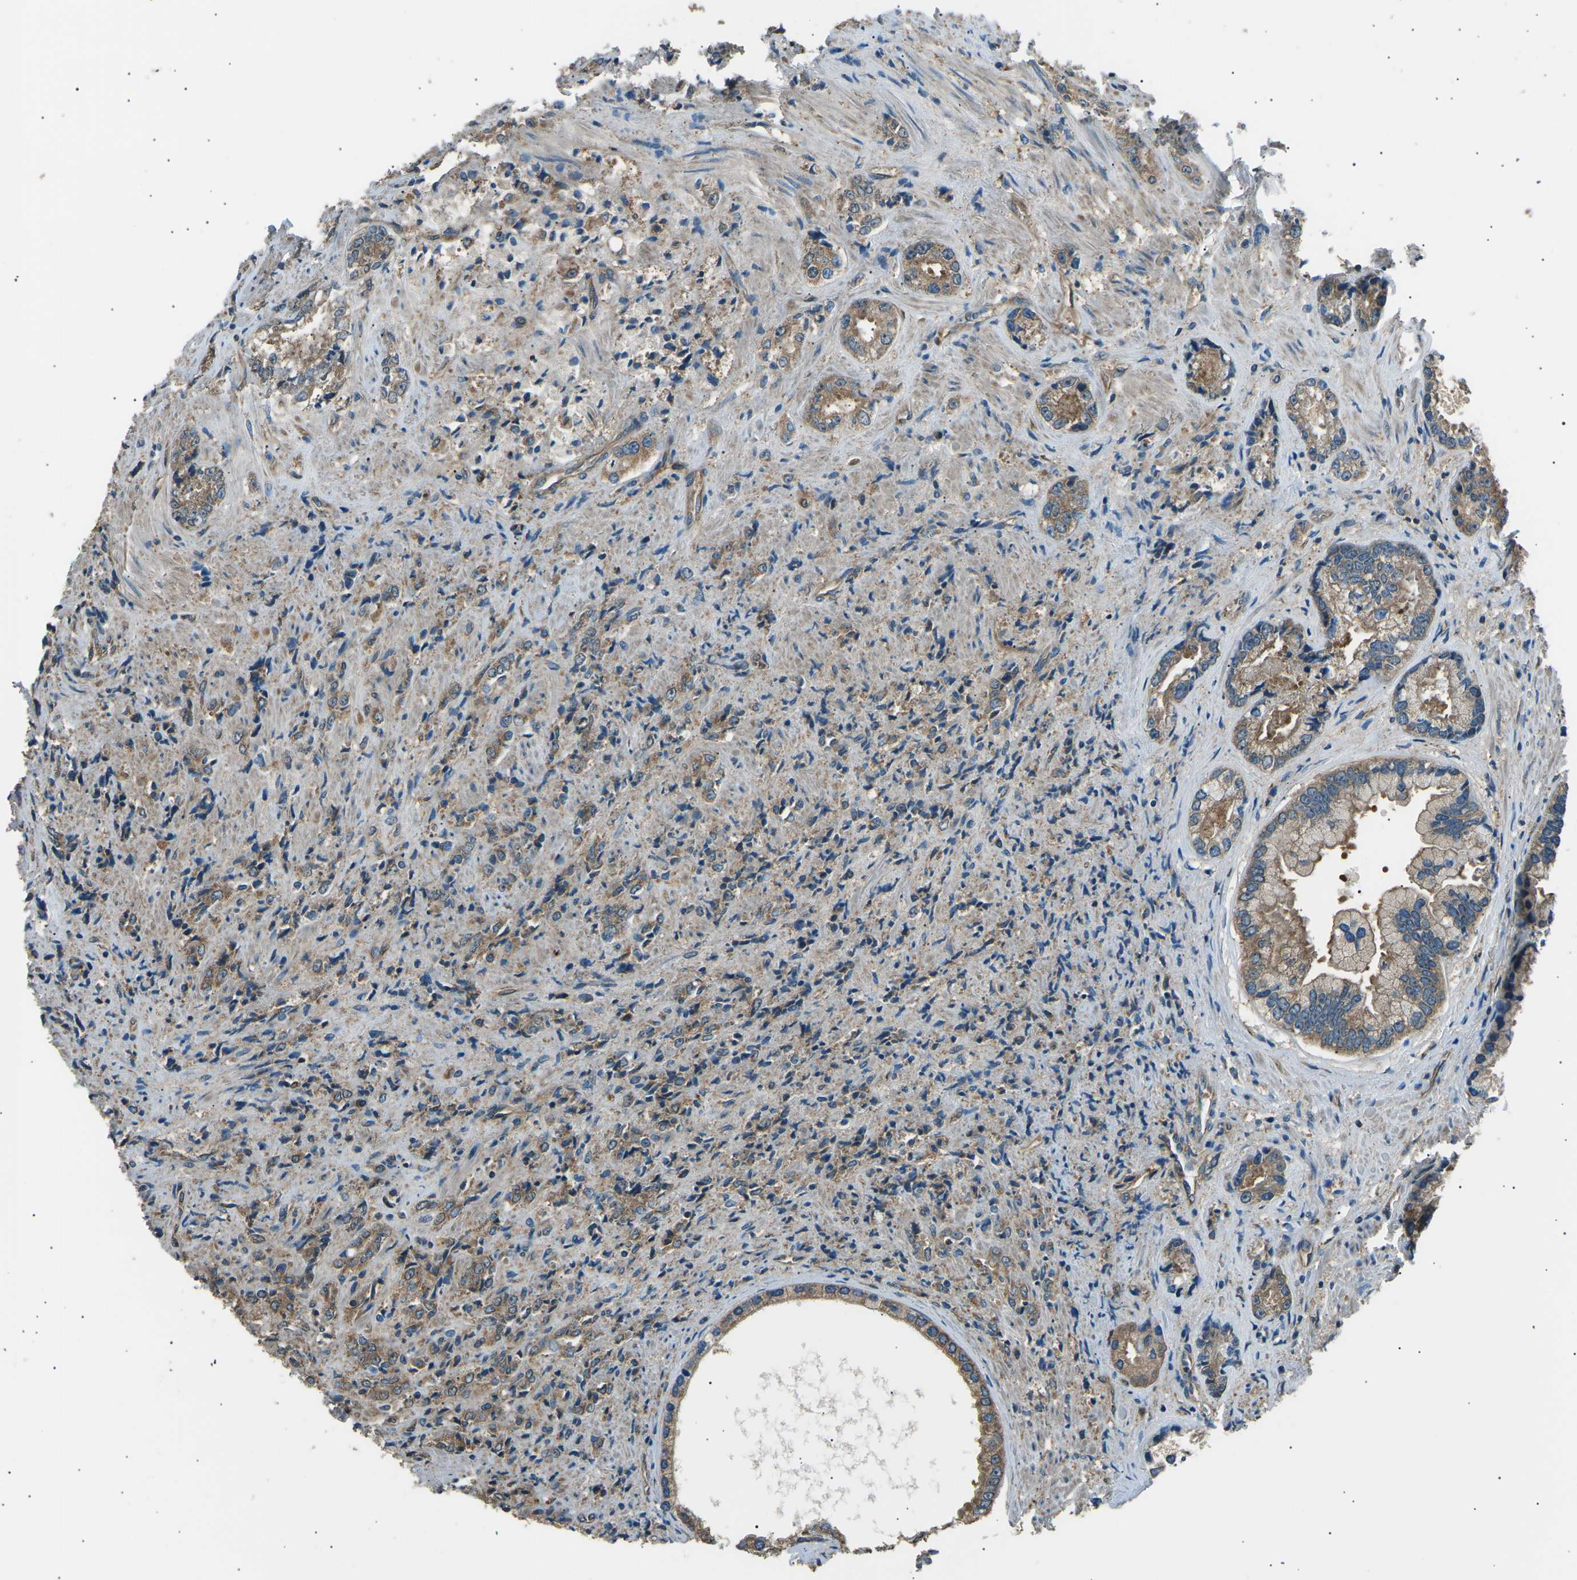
{"staining": {"intensity": "moderate", "quantity": "25%-75%", "location": "cytoplasmic/membranous"}, "tissue": "prostate cancer", "cell_type": "Tumor cells", "image_type": "cancer", "snomed": [{"axis": "morphology", "description": "Adenocarcinoma, High grade"}, {"axis": "topography", "description": "Prostate"}], "caption": "Immunohistochemistry (DAB) staining of prostate adenocarcinoma (high-grade) exhibits moderate cytoplasmic/membranous protein staining in about 25%-75% of tumor cells.", "gene": "SLK", "patient": {"sex": "male", "age": 61}}